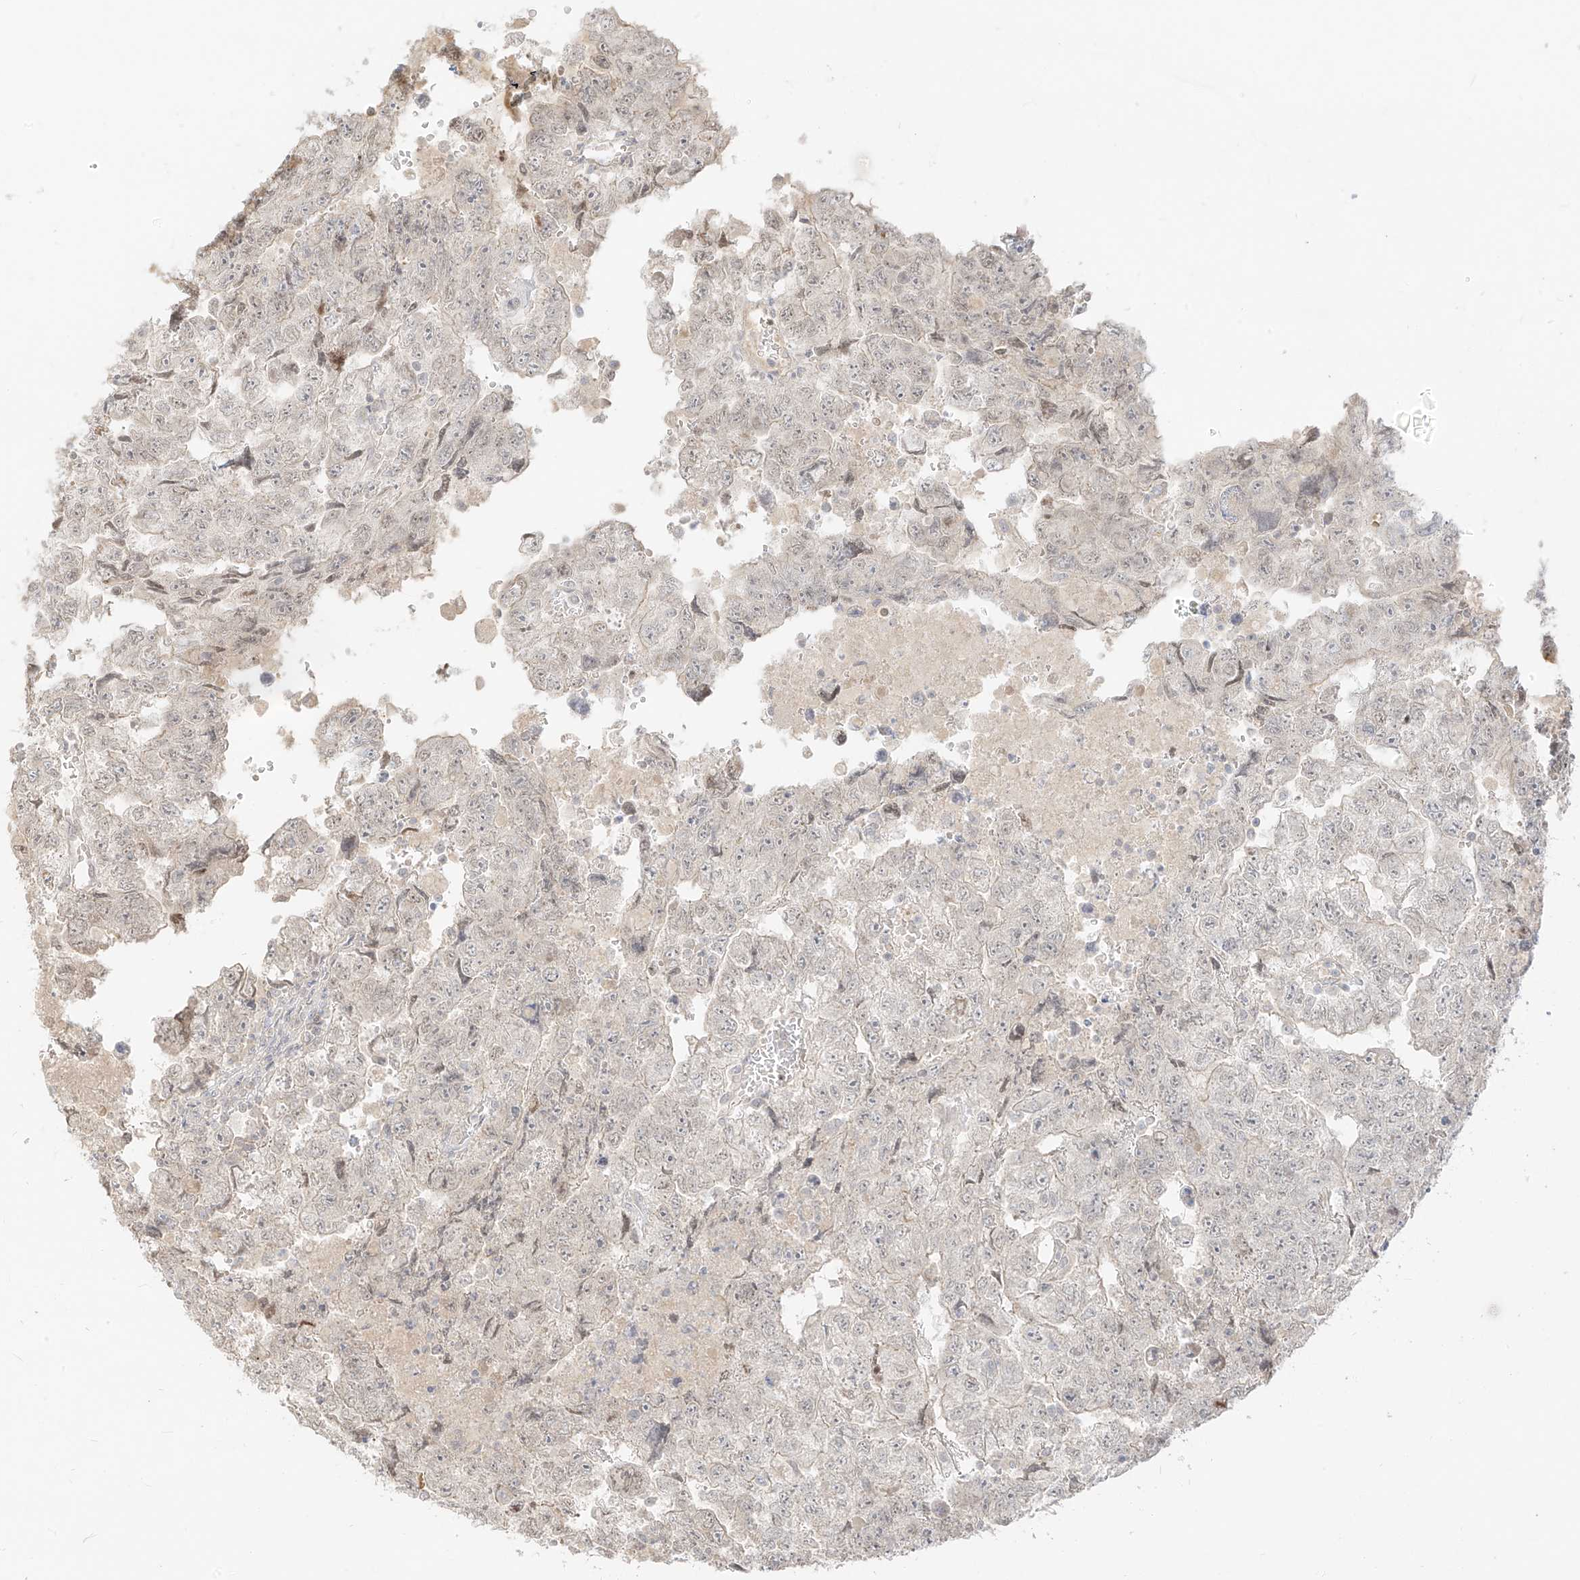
{"staining": {"intensity": "negative", "quantity": "none", "location": "none"}, "tissue": "testis cancer", "cell_type": "Tumor cells", "image_type": "cancer", "snomed": [{"axis": "morphology", "description": "Carcinoma, Embryonal, NOS"}, {"axis": "topography", "description": "Testis"}], "caption": "Immunohistochemistry photomicrograph of human testis embryonal carcinoma stained for a protein (brown), which displays no staining in tumor cells. (Stains: DAB (3,3'-diaminobenzidine) immunohistochemistry with hematoxylin counter stain, Microscopy: brightfield microscopy at high magnification).", "gene": "LIPT1", "patient": {"sex": "male", "age": 36}}